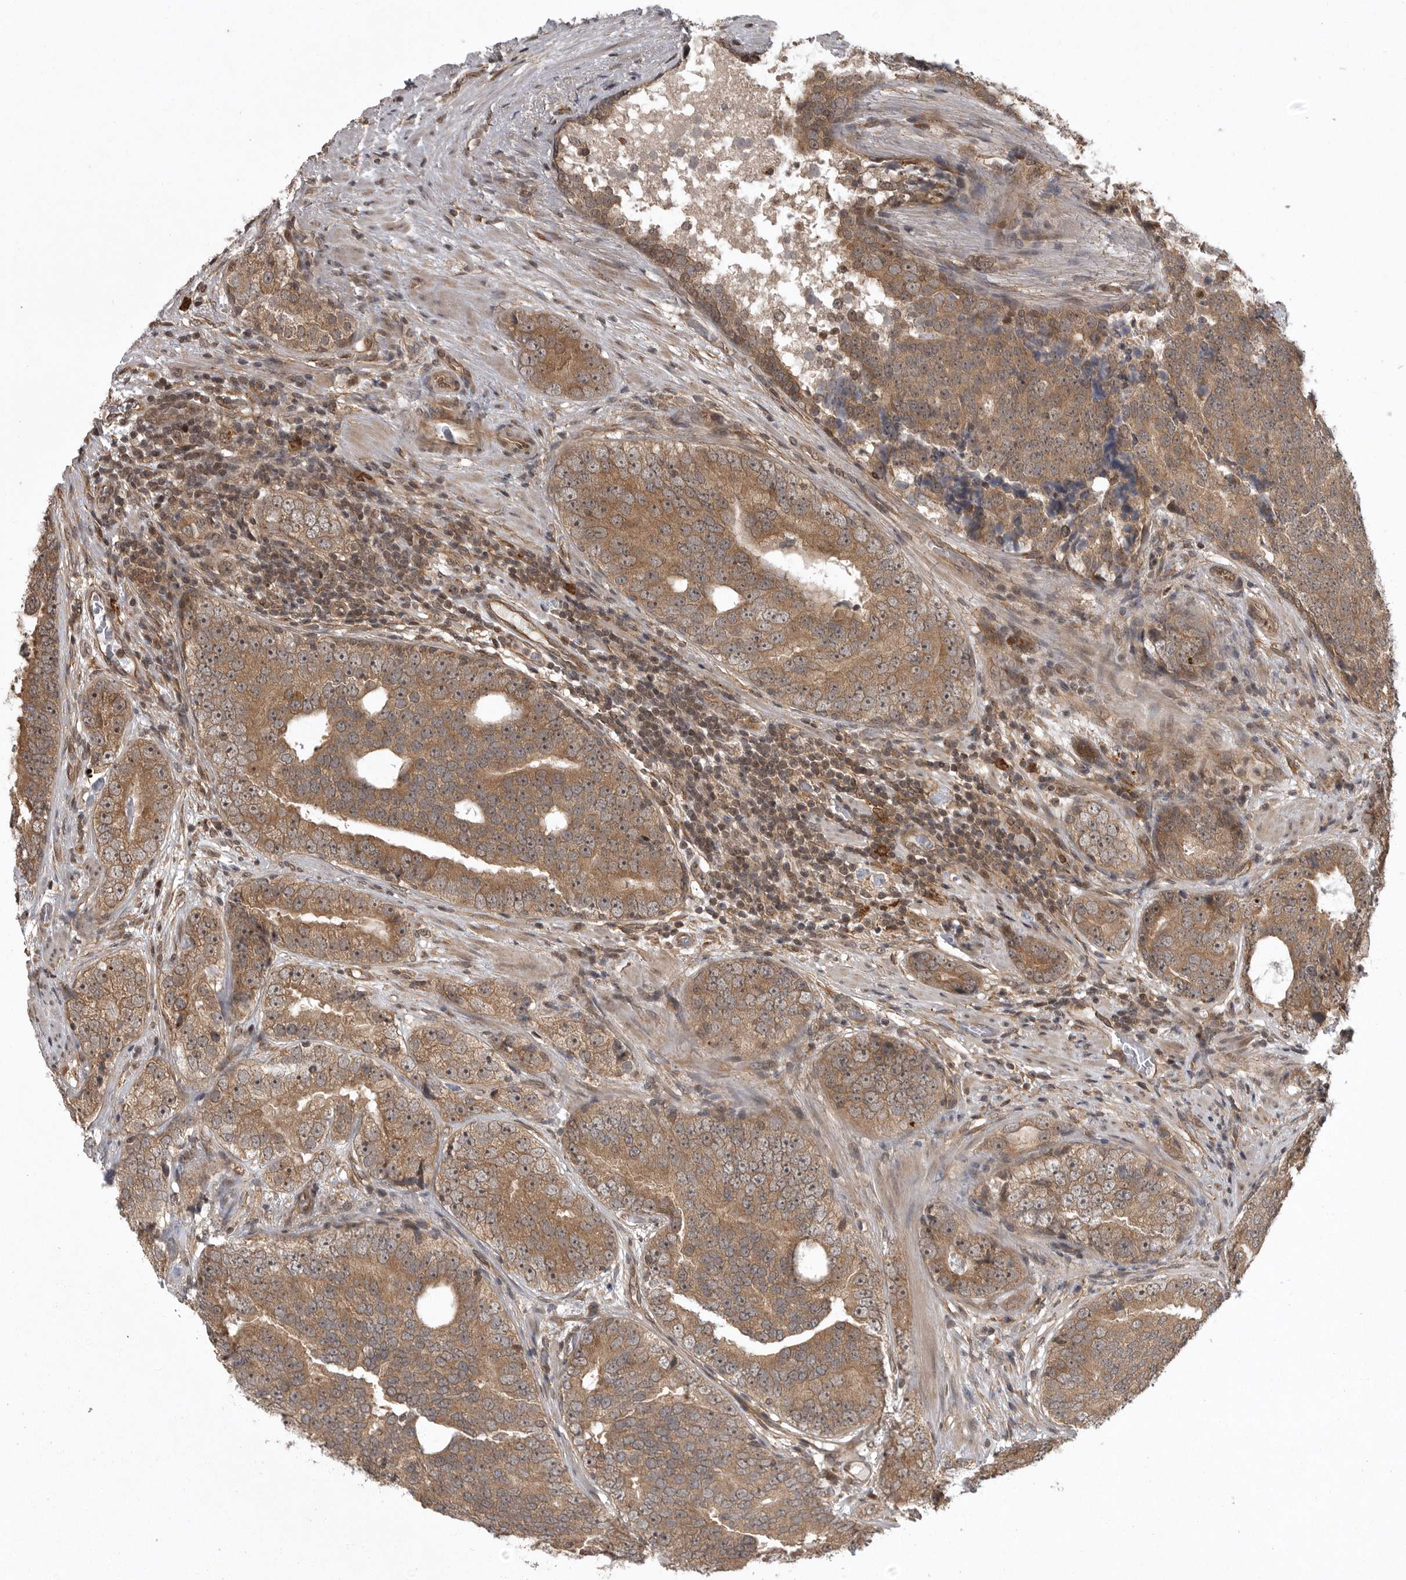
{"staining": {"intensity": "moderate", "quantity": ">75%", "location": "cytoplasmic/membranous"}, "tissue": "prostate cancer", "cell_type": "Tumor cells", "image_type": "cancer", "snomed": [{"axis": "morphology", "description": "Adenocarcinoma, High grade"}, {"axis": "topography", "description": "Prostate"}], "caption": "A brown stain shows moderate cytoplasmic/membranous staining of a protein in human prostate cancer tumor cells.", "gene": "DNAJC8", "patient": {"sex": "male", "age": 56}}